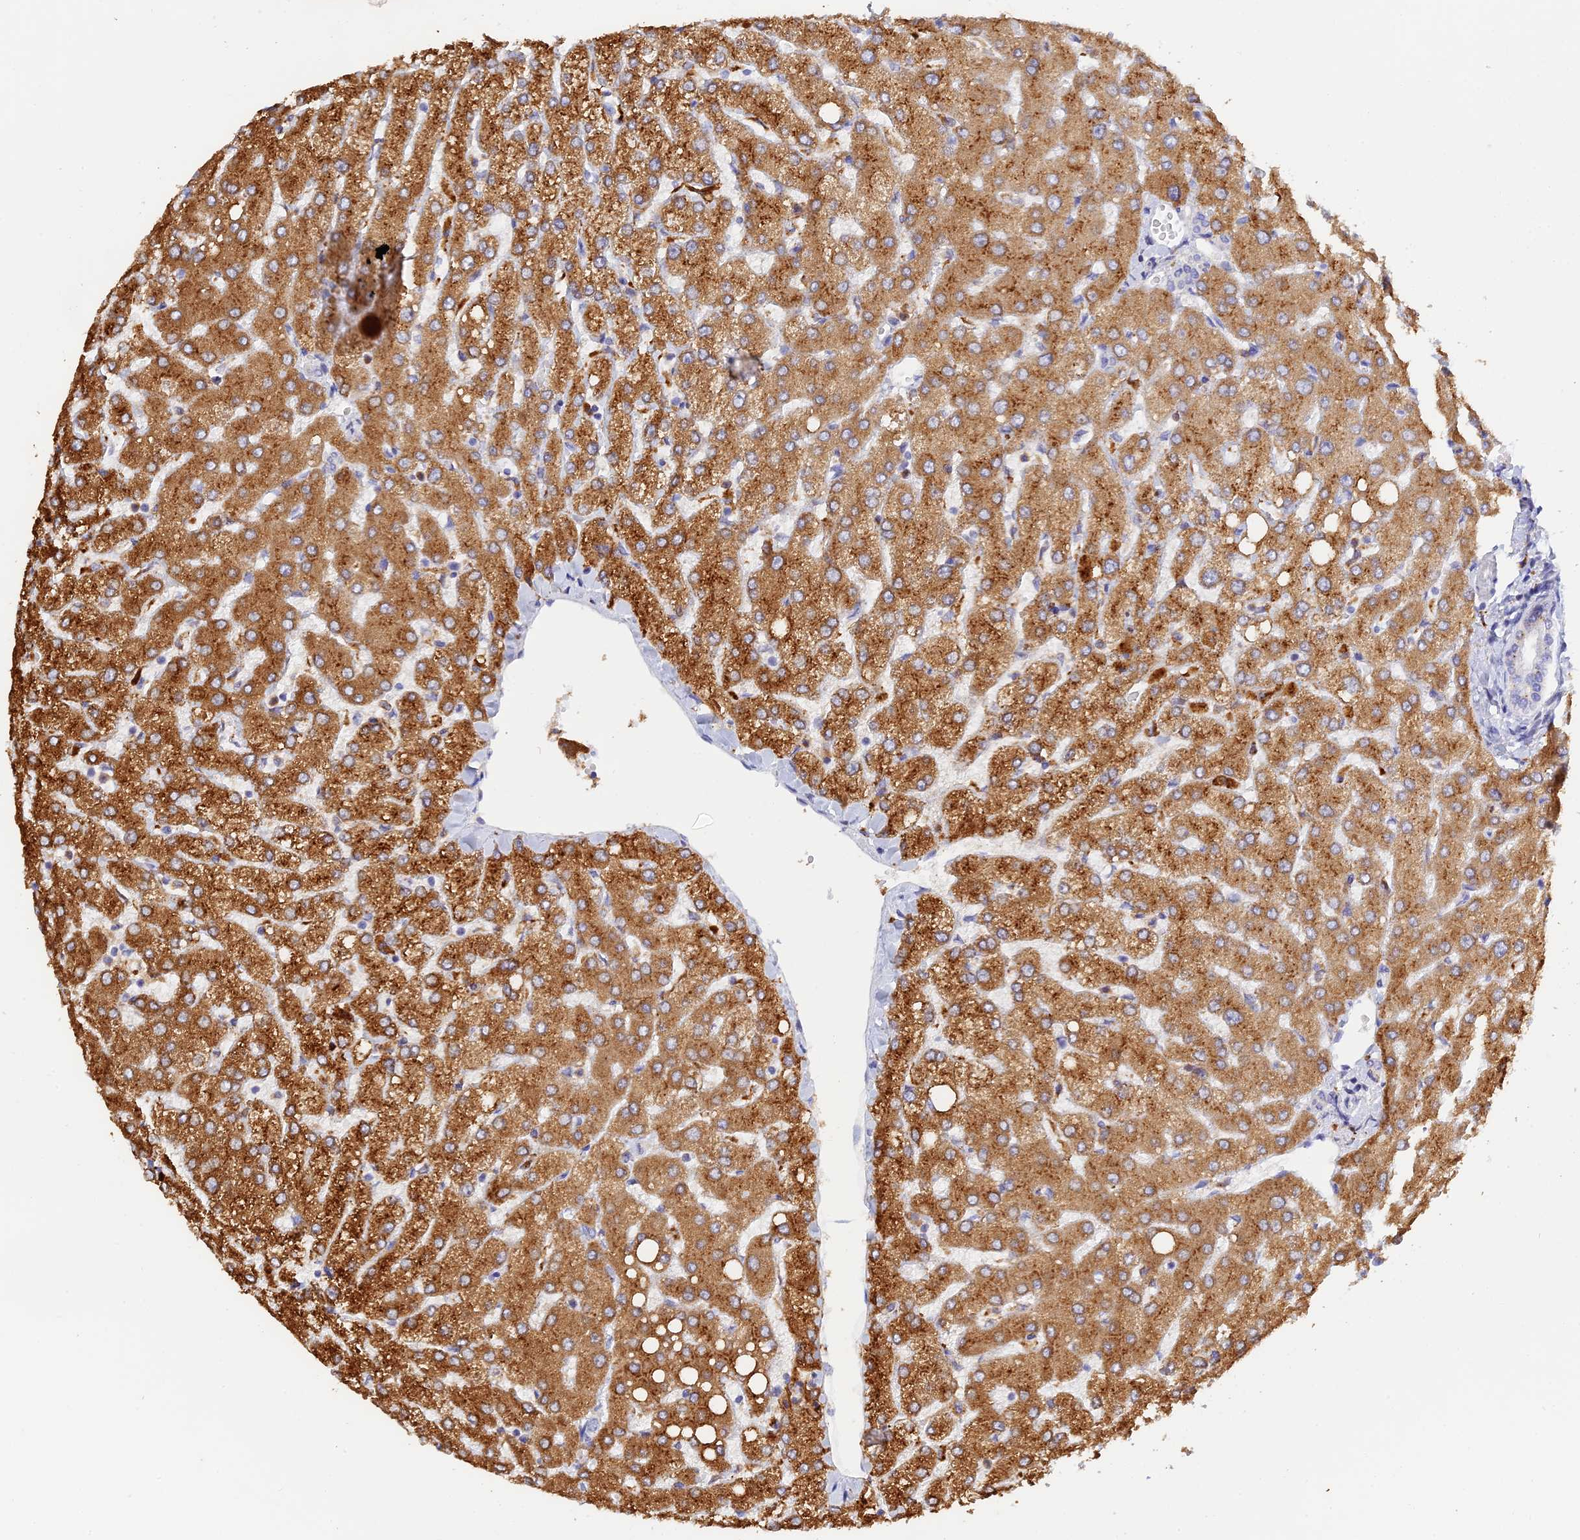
{"staining": {"intensity": "negative", "quantity": "none", "location": "none"}, "tissue": "liver", "cell_type": "Cholangiocytes", "image_type": "normal", "snomed": [{"axis": "morphology", "description": "Normal tissue, NOS"}, {"axis": "topography", "description": "Liver"}], "caption": "Immunohistochemistry (IHC) micrograph of normal liver stained for a protein (brown), which exhibits no positivity in cholangiocytes.", "gene": "RPGRIP1L", "patient": {"sex": "female", "age": 54}}